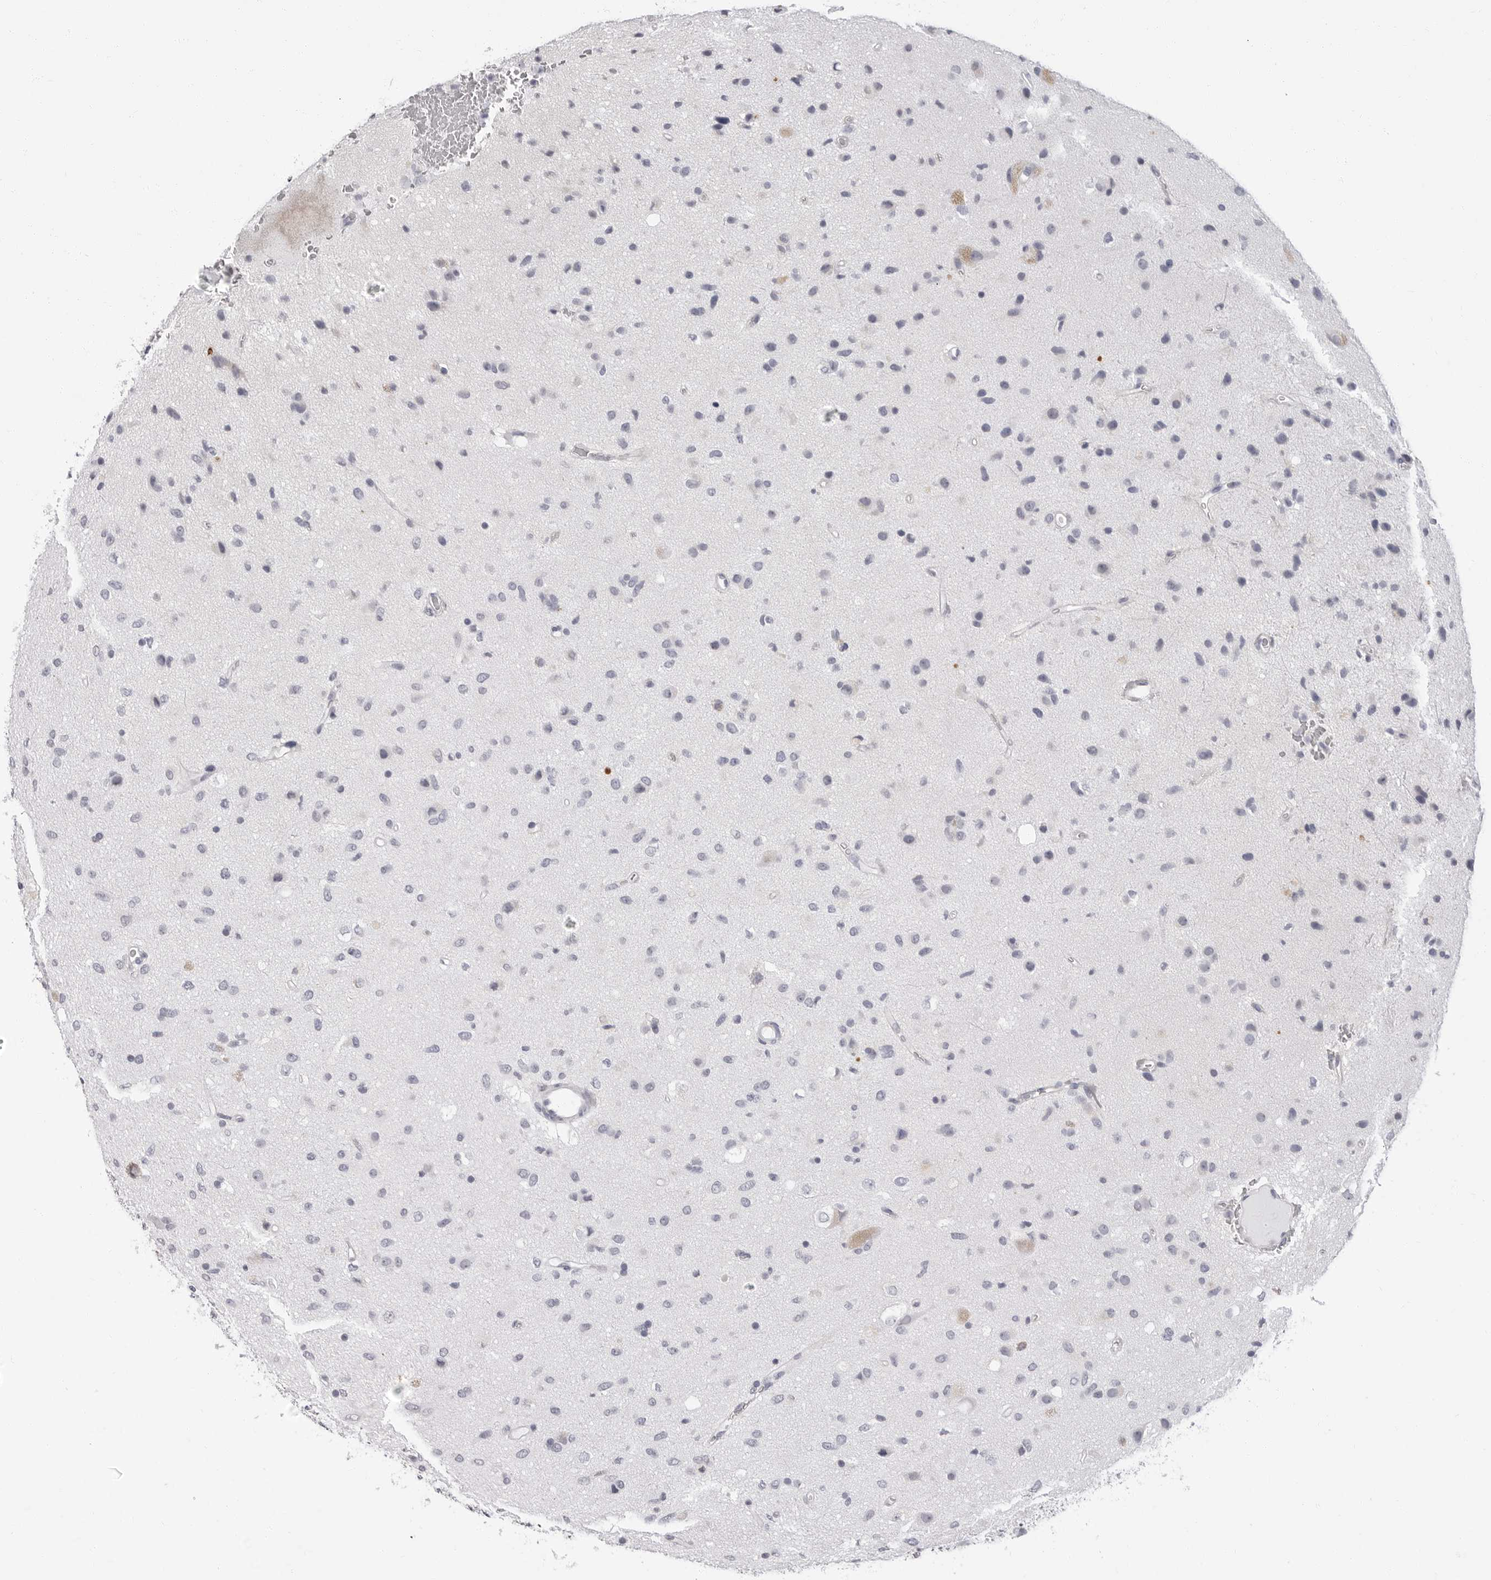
{"staining": {"intensity": "negative", "quantity": "none", "location": "none"}, "tissue": "glioma", "cell_type": "Tumor cells", "image_type": "cancer", "snomed": [{"axis": "morphology", "description": "Glioma, malignant, Low grade"}, {"axis": "topography", "description": "Brain"}], "caption": "Photomicrograph shows no protein positivity in tumor cells of glioma tissue.", "gene": "ERICH3", "patient": {"sex": "male", "age": 77}}